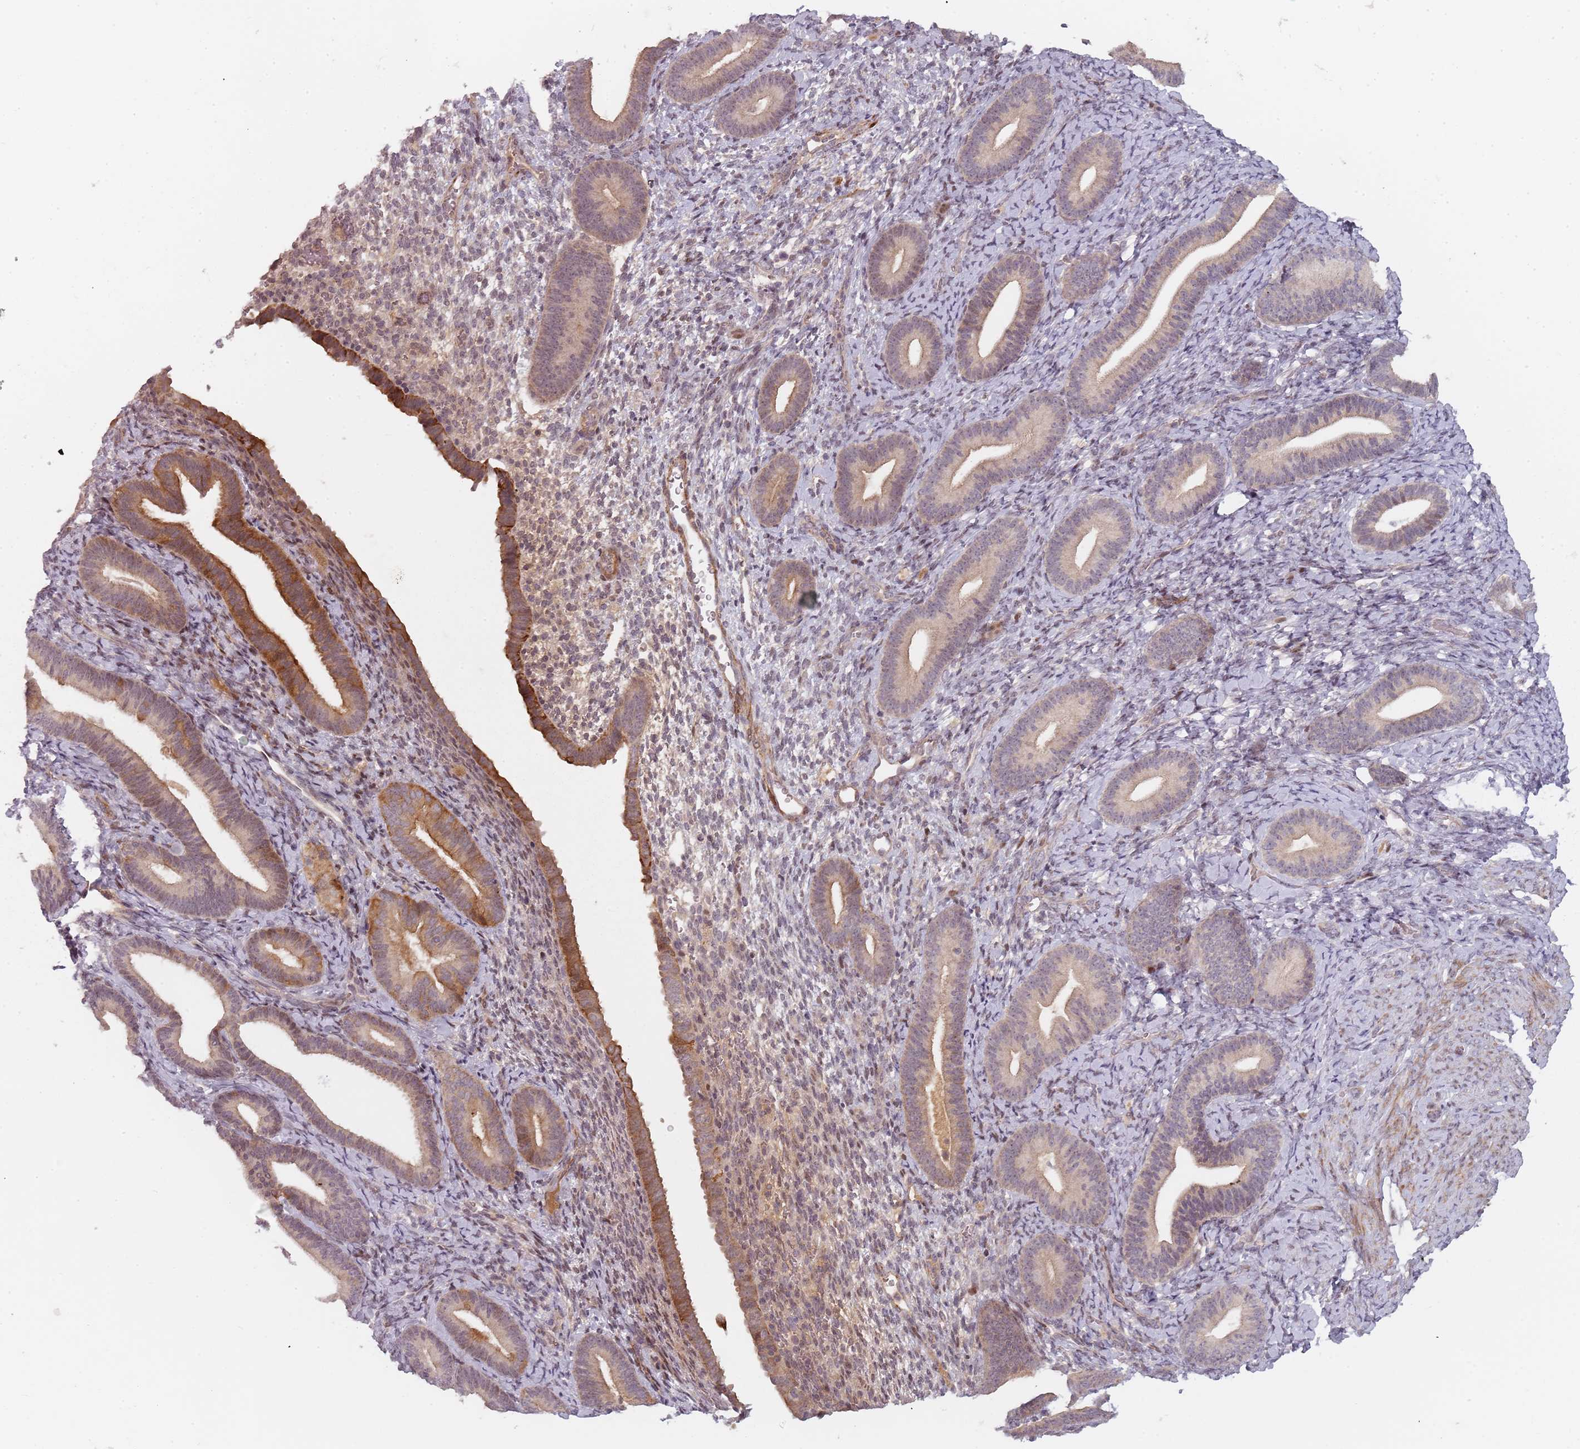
{"staining": {"intensity": "negative", "quantity": "none", "location": "none"}, "tissue": "endometrium", "cell_type": "Cells in endometrial stroma", "image_type": "normal", "snomed": [{"axis": "morphology", "description": "Normal tissue, NOS"}, {"axis": "topography", "description": "Endometrium"}], "caption": "Immunohistochemistry image of normal endometrium: human endometrium stained with DAB displays no significant protein staining in cells in endometrial stroma. (DAB (3,3'-diaminobenzidine) immunohistochemistry with hematoxylin counter stain).", "gene": "RPS6KA2", "patient": {"sex": "female", "age": 65}}